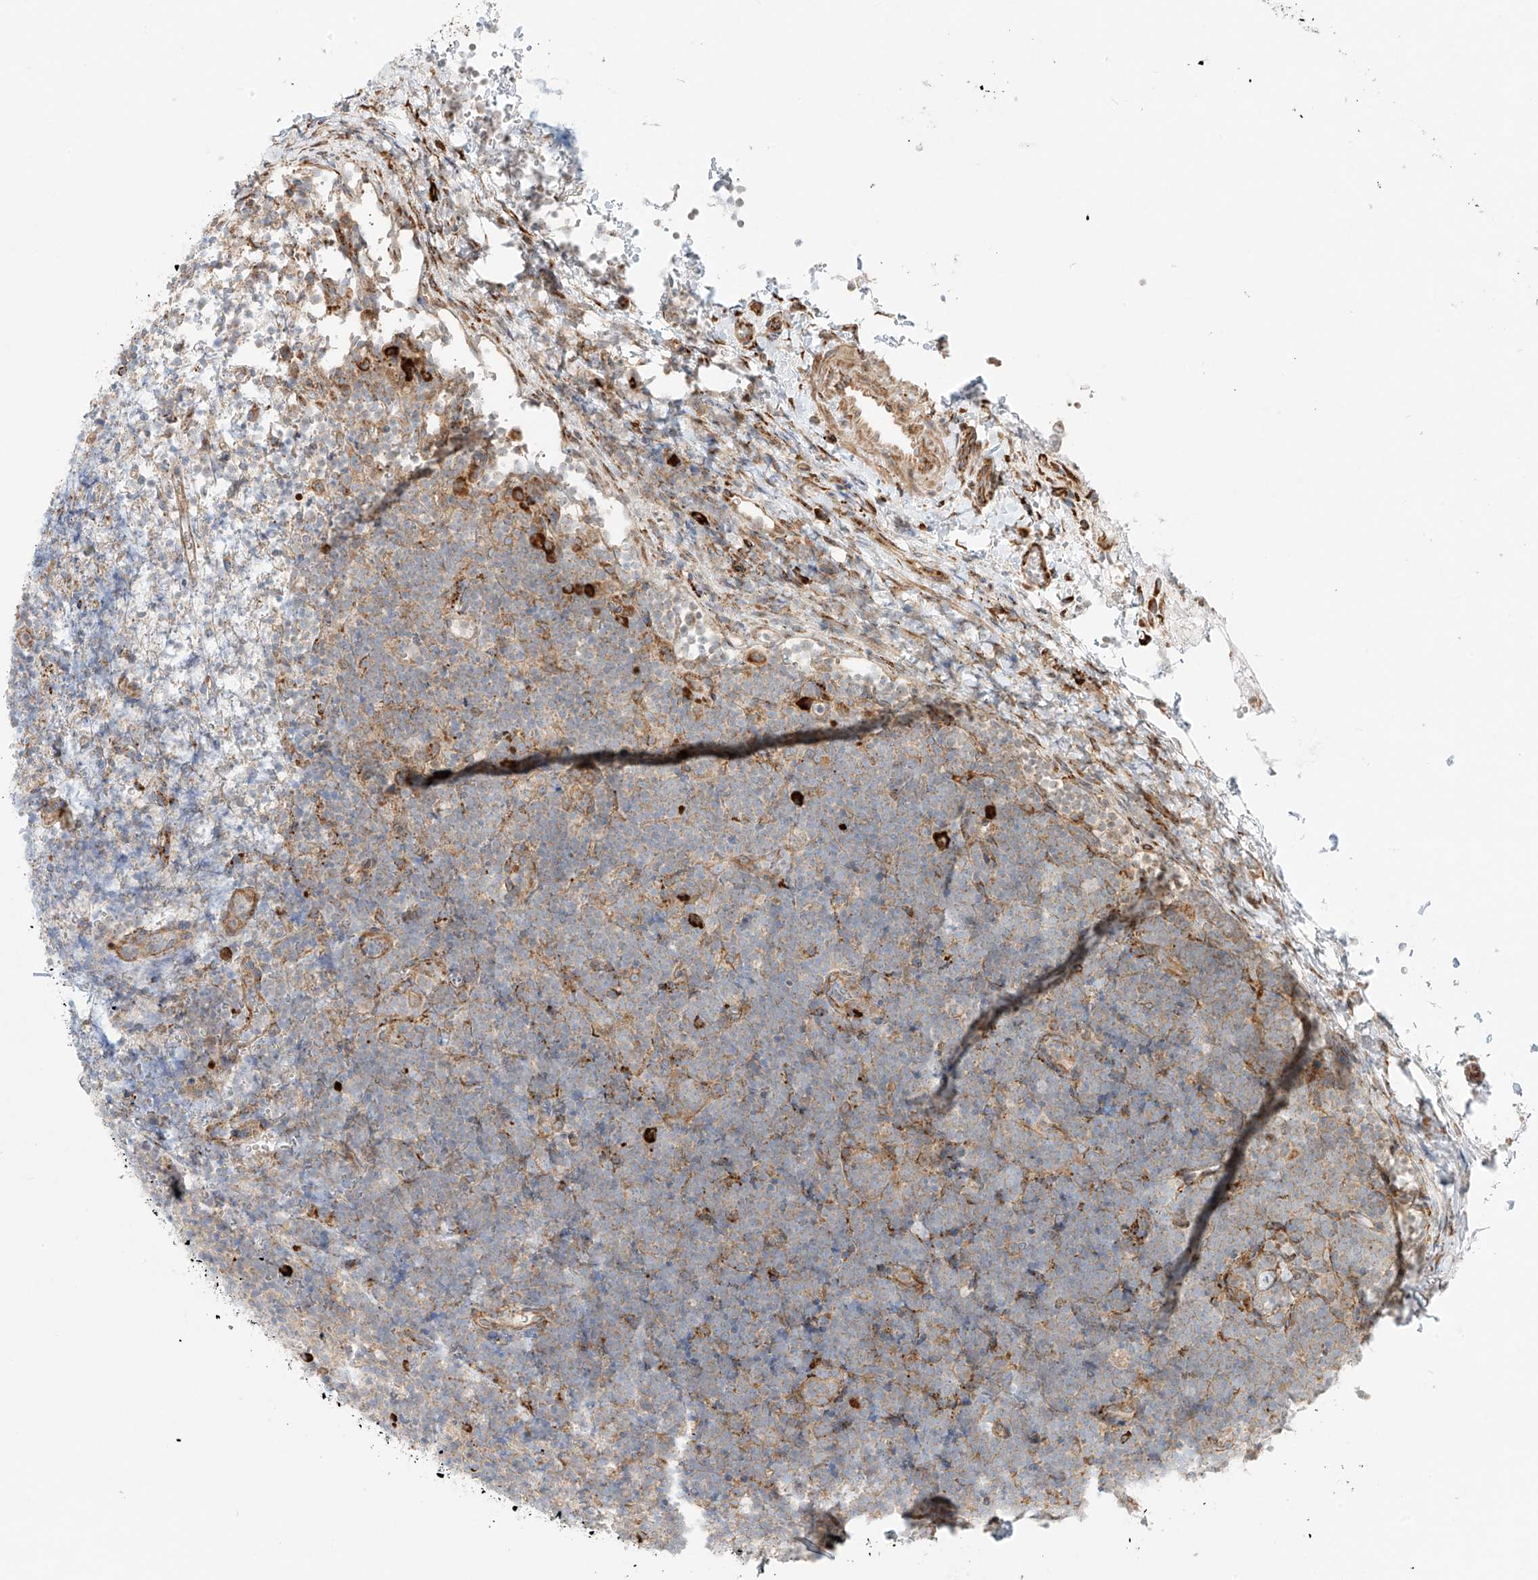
{"staining": {"intensity": "weak", "quantity": "<25%", "location": "cytoplasmic/membranous"}, "tissue": "lymphoma", "cell_type": "Tumor cells", "image_type": "cancer", "snomed": [{"axis": "morphology", "description": "Malignant lymphoma, non-Hodgkin's type, High grade"}, {"axis": "topography", "description": "Lymph node"}], "caption": "High-grade malignant lymphoma, non-Hodgkin's type was stained to show a protein in brown. There is no significant expression in tumor cells.", "gene": "EIPR1", "patient": {"sex": "male", "age": 13}}